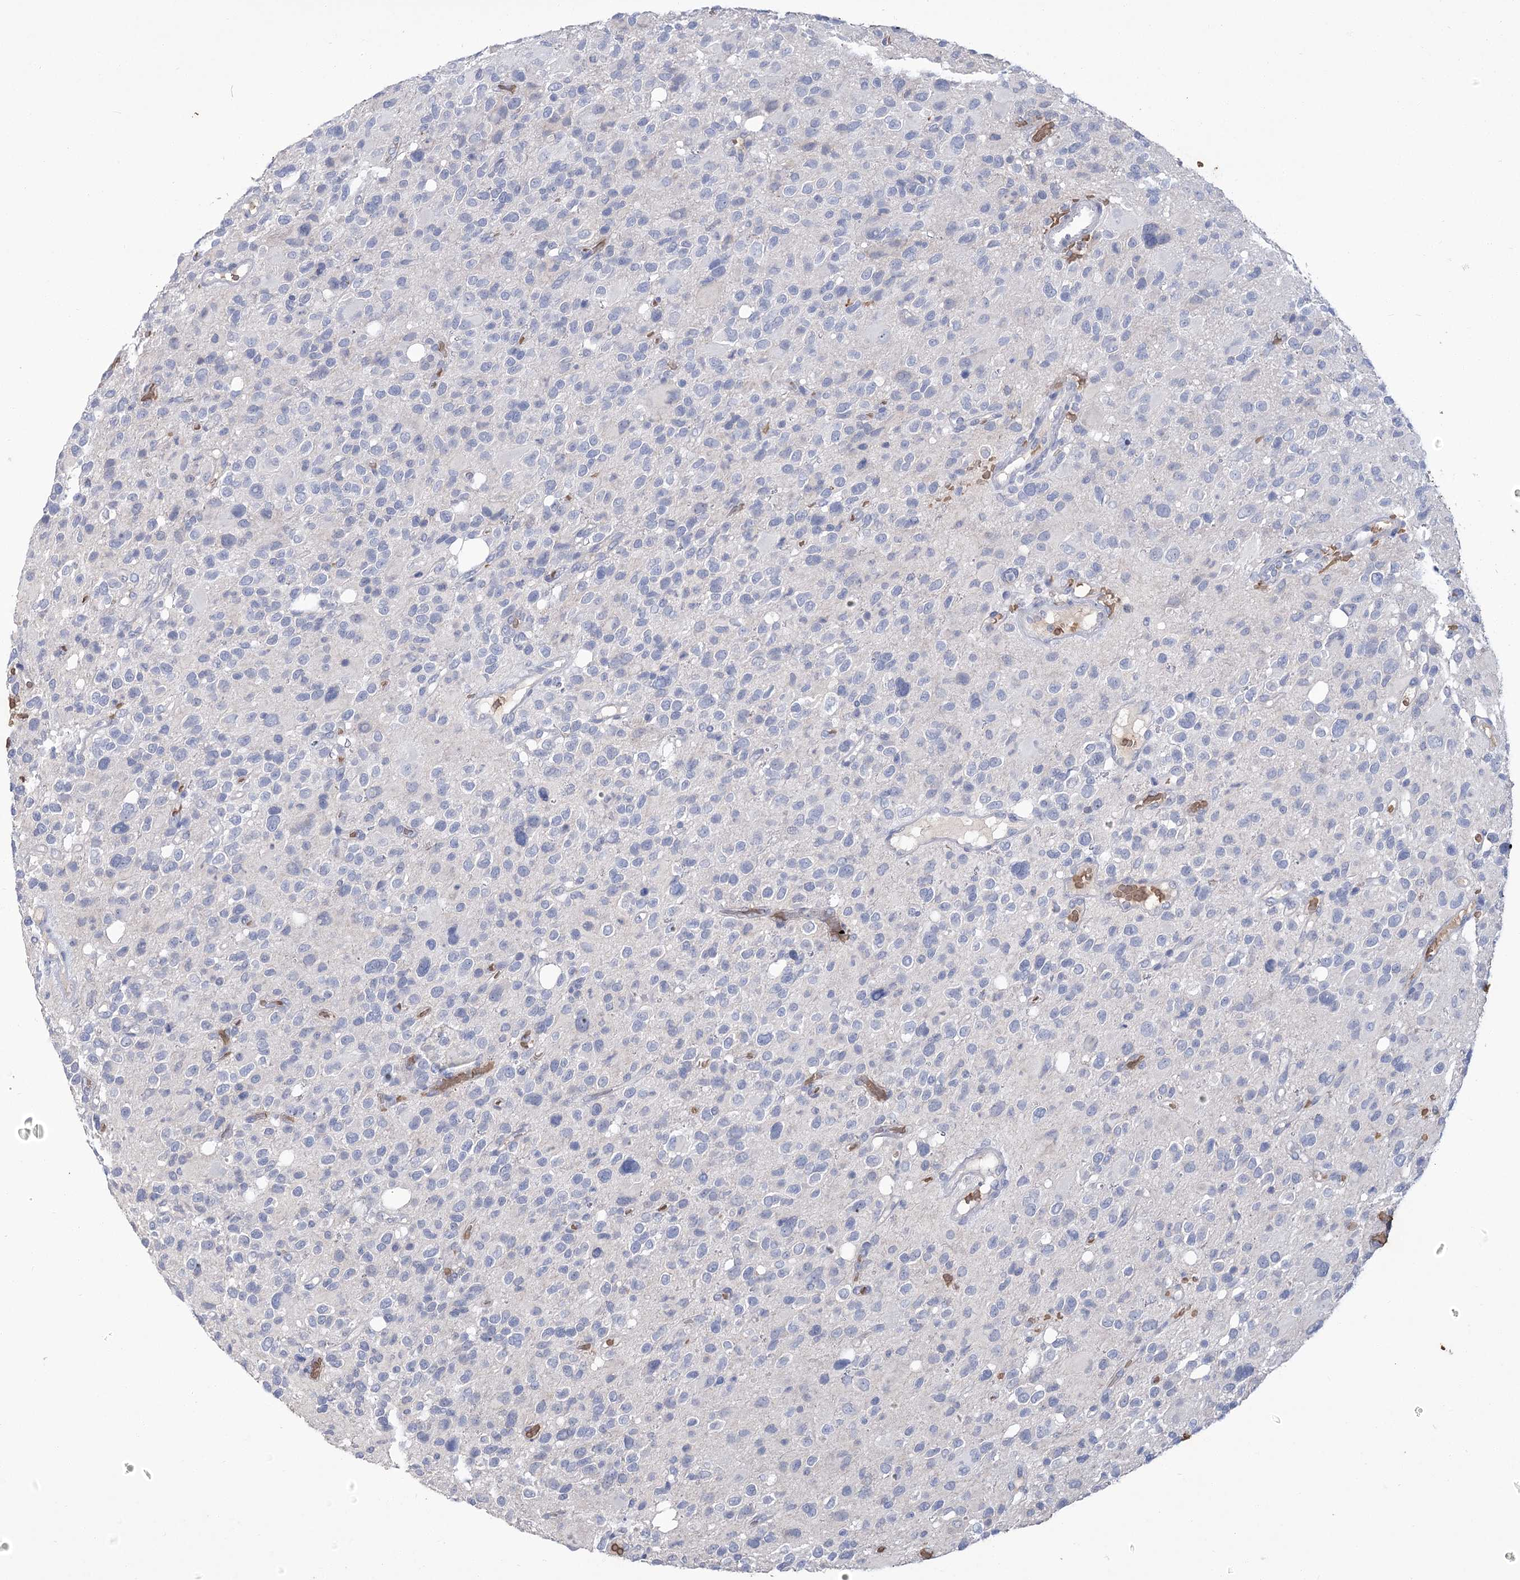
{"staining": {"intensity": "negative", "quantity": "none", "location": "none"}, "tissue": "glioma", "cell_type": "Tumor cells", "image_type": "cancer", "snomed": [{"axis": "morphology", "description": "Glioma, malignant, High grade"}, {"axis": "topography", "description": "Brain"}], "caption": "A high-resolution micrograph shows IHC staining of glioma, which demonstrates no significant staining in tumor cells.", "gene": "HBA1", "patient": {"sex": "male", "age": 48}}